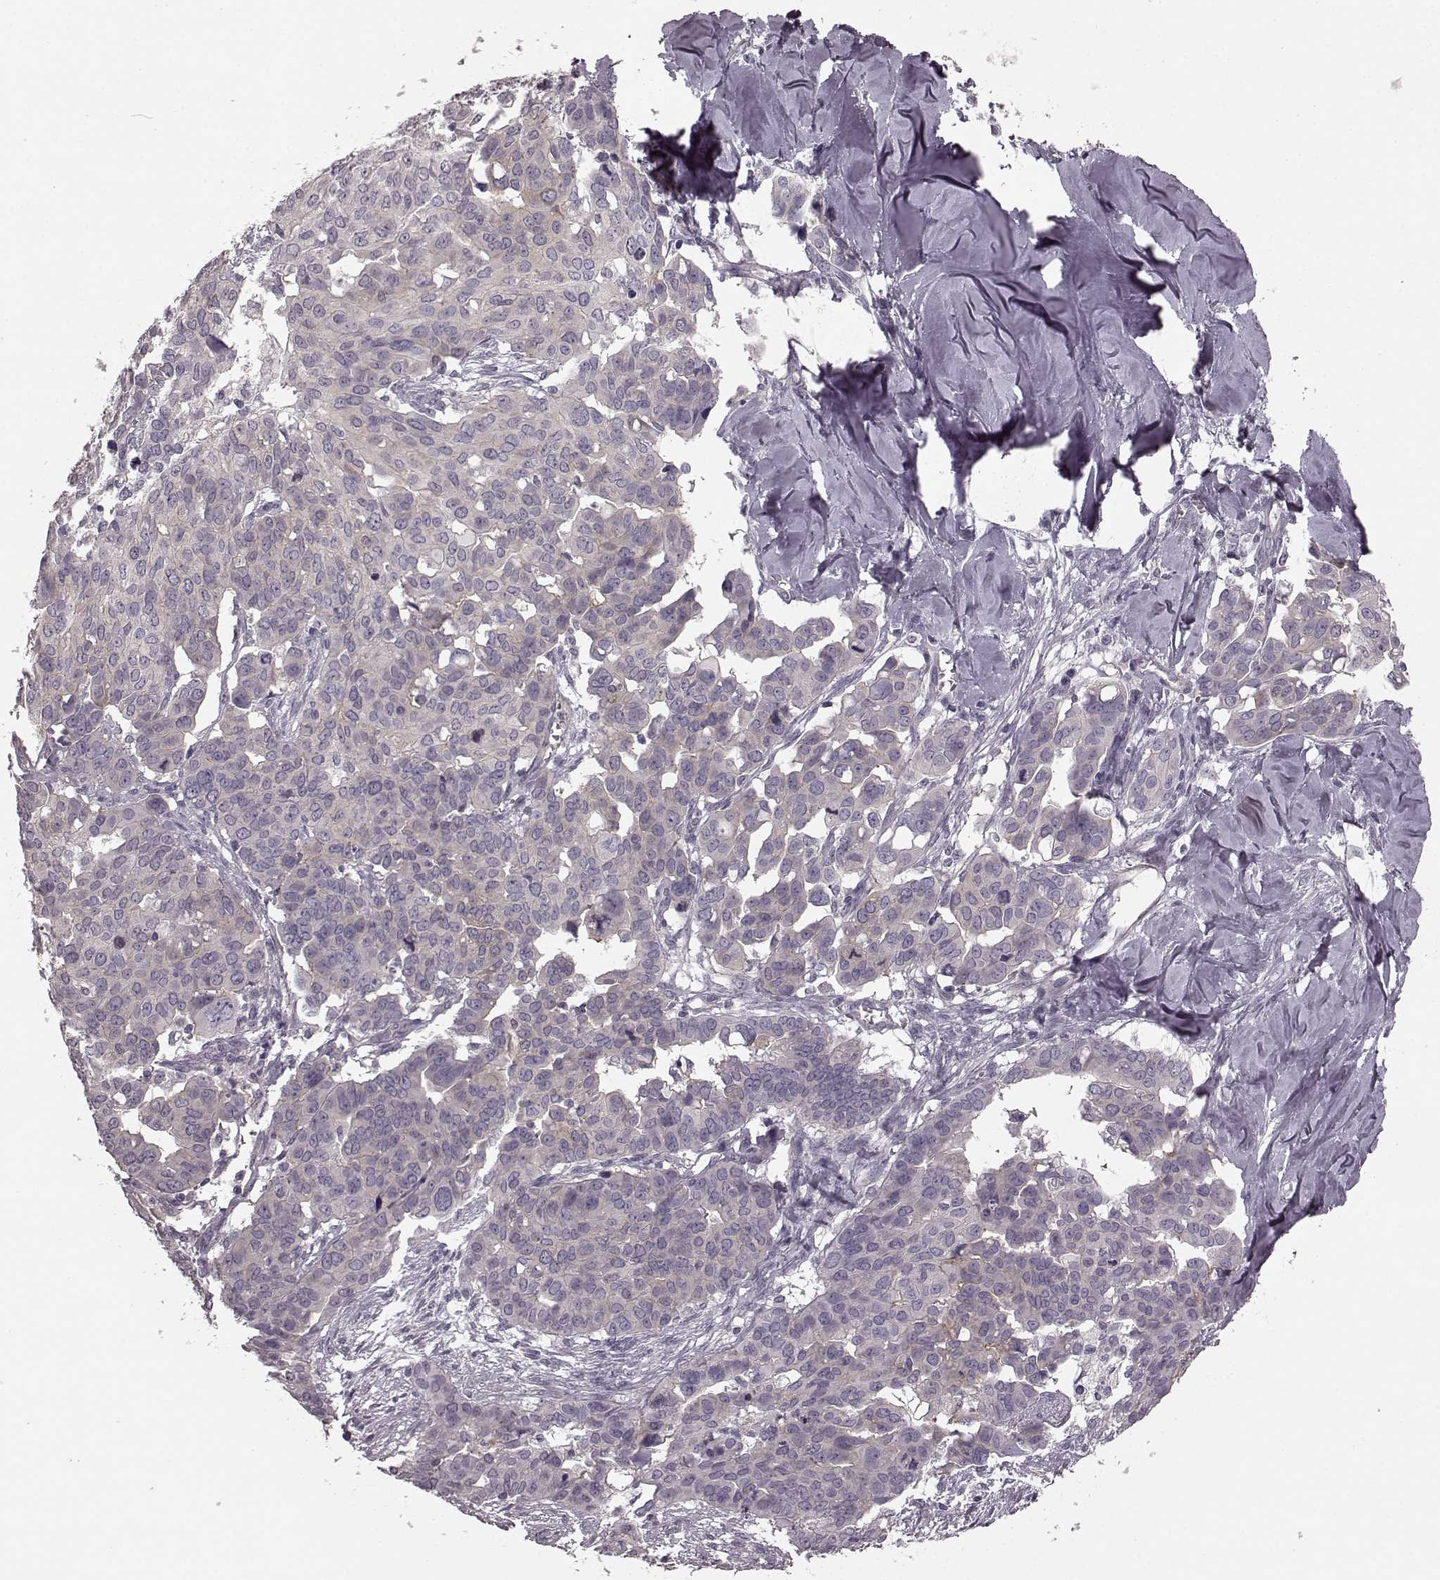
{"staining": {"intensity": "negative", "quantity": "none", "location": "none"}, "tissue": "ovarian cancer", "cell_type": "Tumor cells", "image_type": "cancer", "snomed": [{"axis": "morphology", "description": "Carcinoma, endometroid"}, {"axis": "topography", "description": "Ovary"}], "caption": "High power microscopy histopathology image of an IHC micrograph of ovarian cancer, revealing no significant positivity in tumor cells. (DAB immunohistochemistry (IHC), high magnification).", "gene": "PRKCE", "patient": {"sex": "female", "age": 78}}